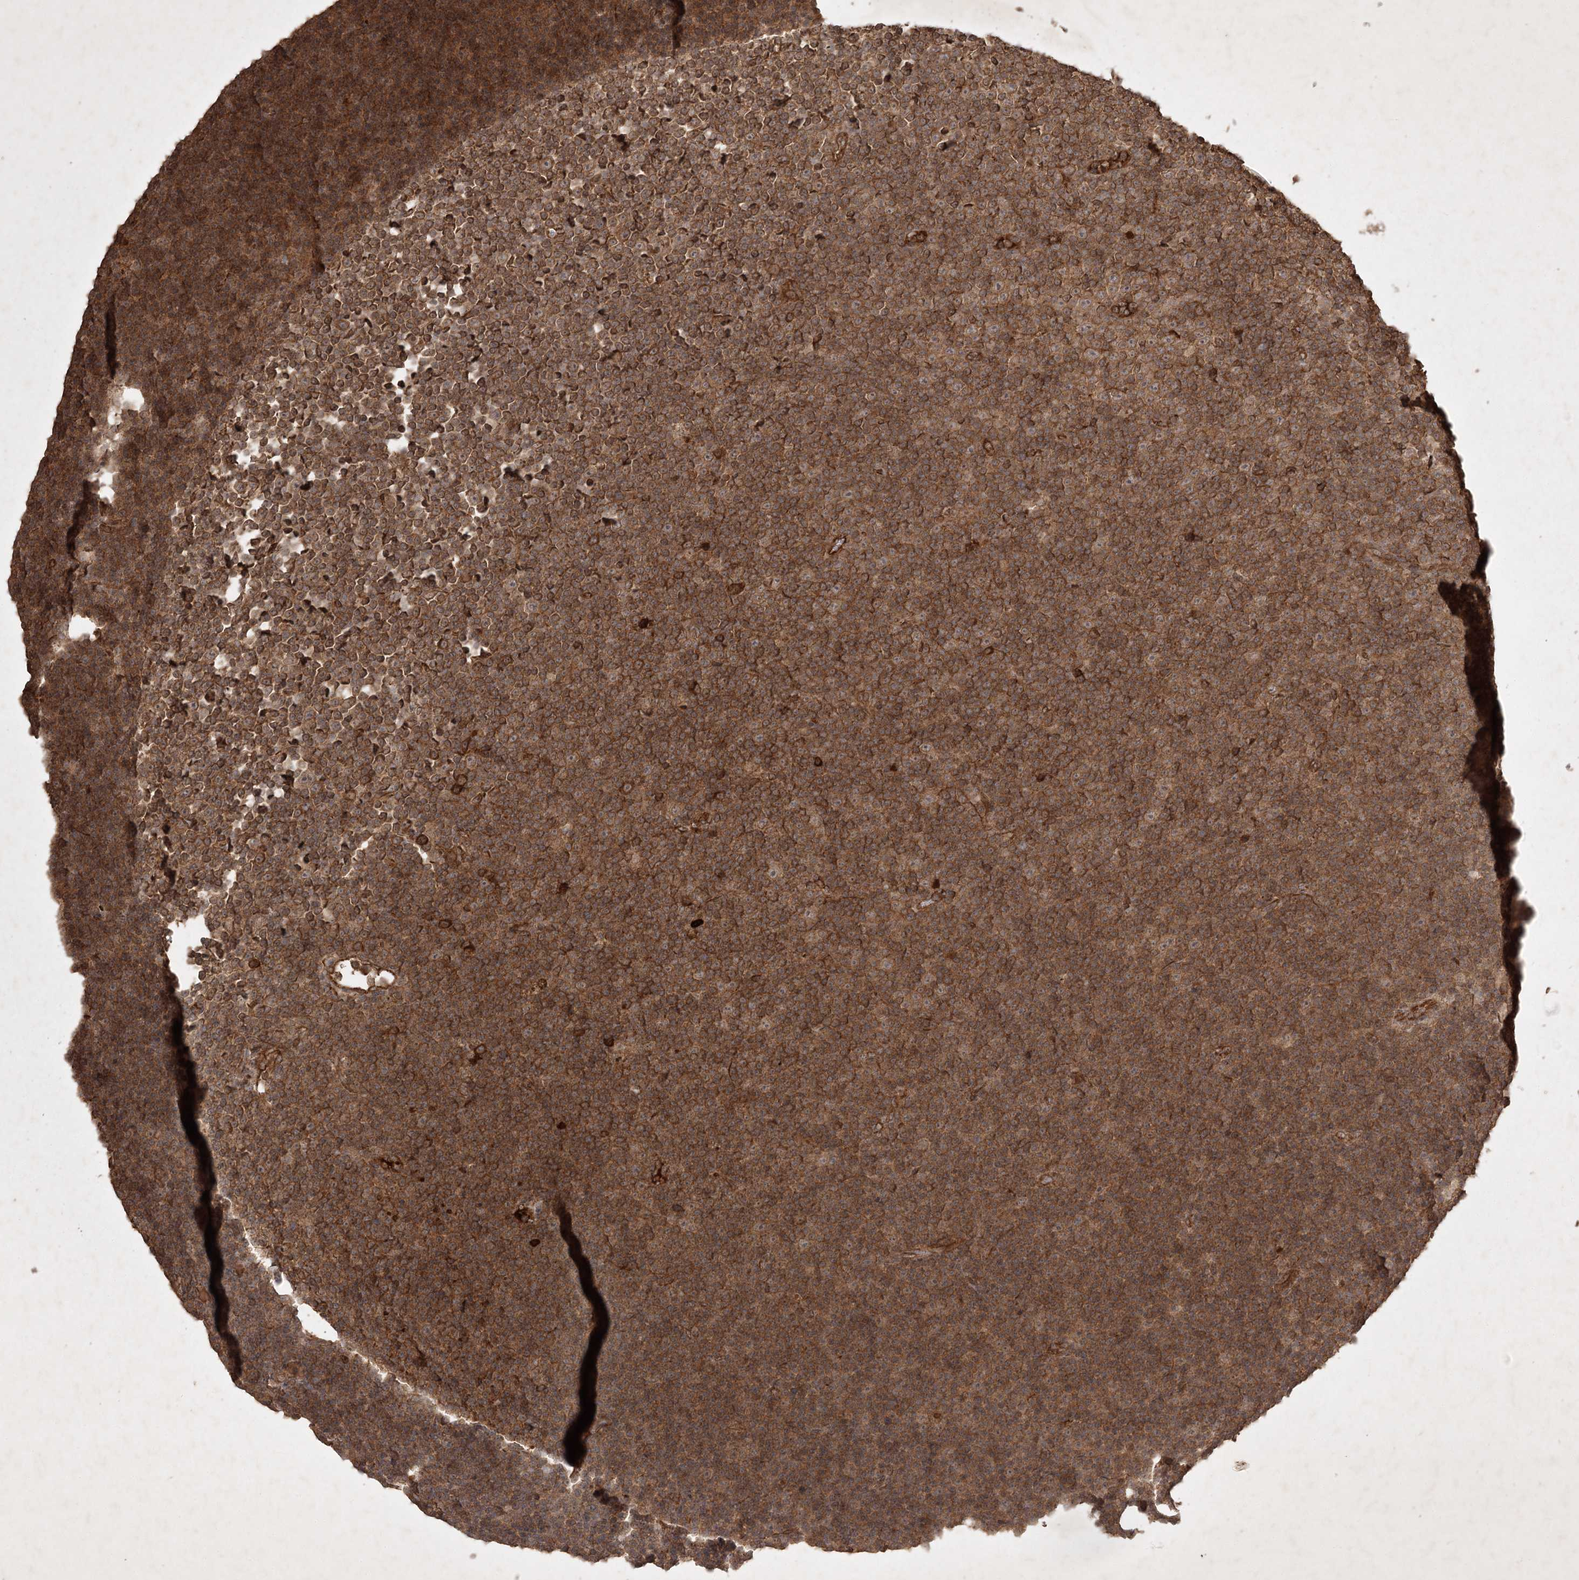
{"staining": {"intensity": "moderate", "quantity": ">75%", "location": "cytoplasmic/membranous"}, "tissue": "lymphoma", "cell_type": "Tumor cells", "image_type": "cancer", "snomed": [{"axis": "morphology", "description": "Malignant lymphoma, non-Hodgkin's type, Low grade"}, {"axis": "topography", "description": "Lymph node"}], "caption": "Lymphoma stained with immunohistochemistry reveals moderate cytoplasmic/membranous positivity in about >75% of tumor cells.", "gene": "ARL13A", "patient": {"sex": "female", "age": 67}}